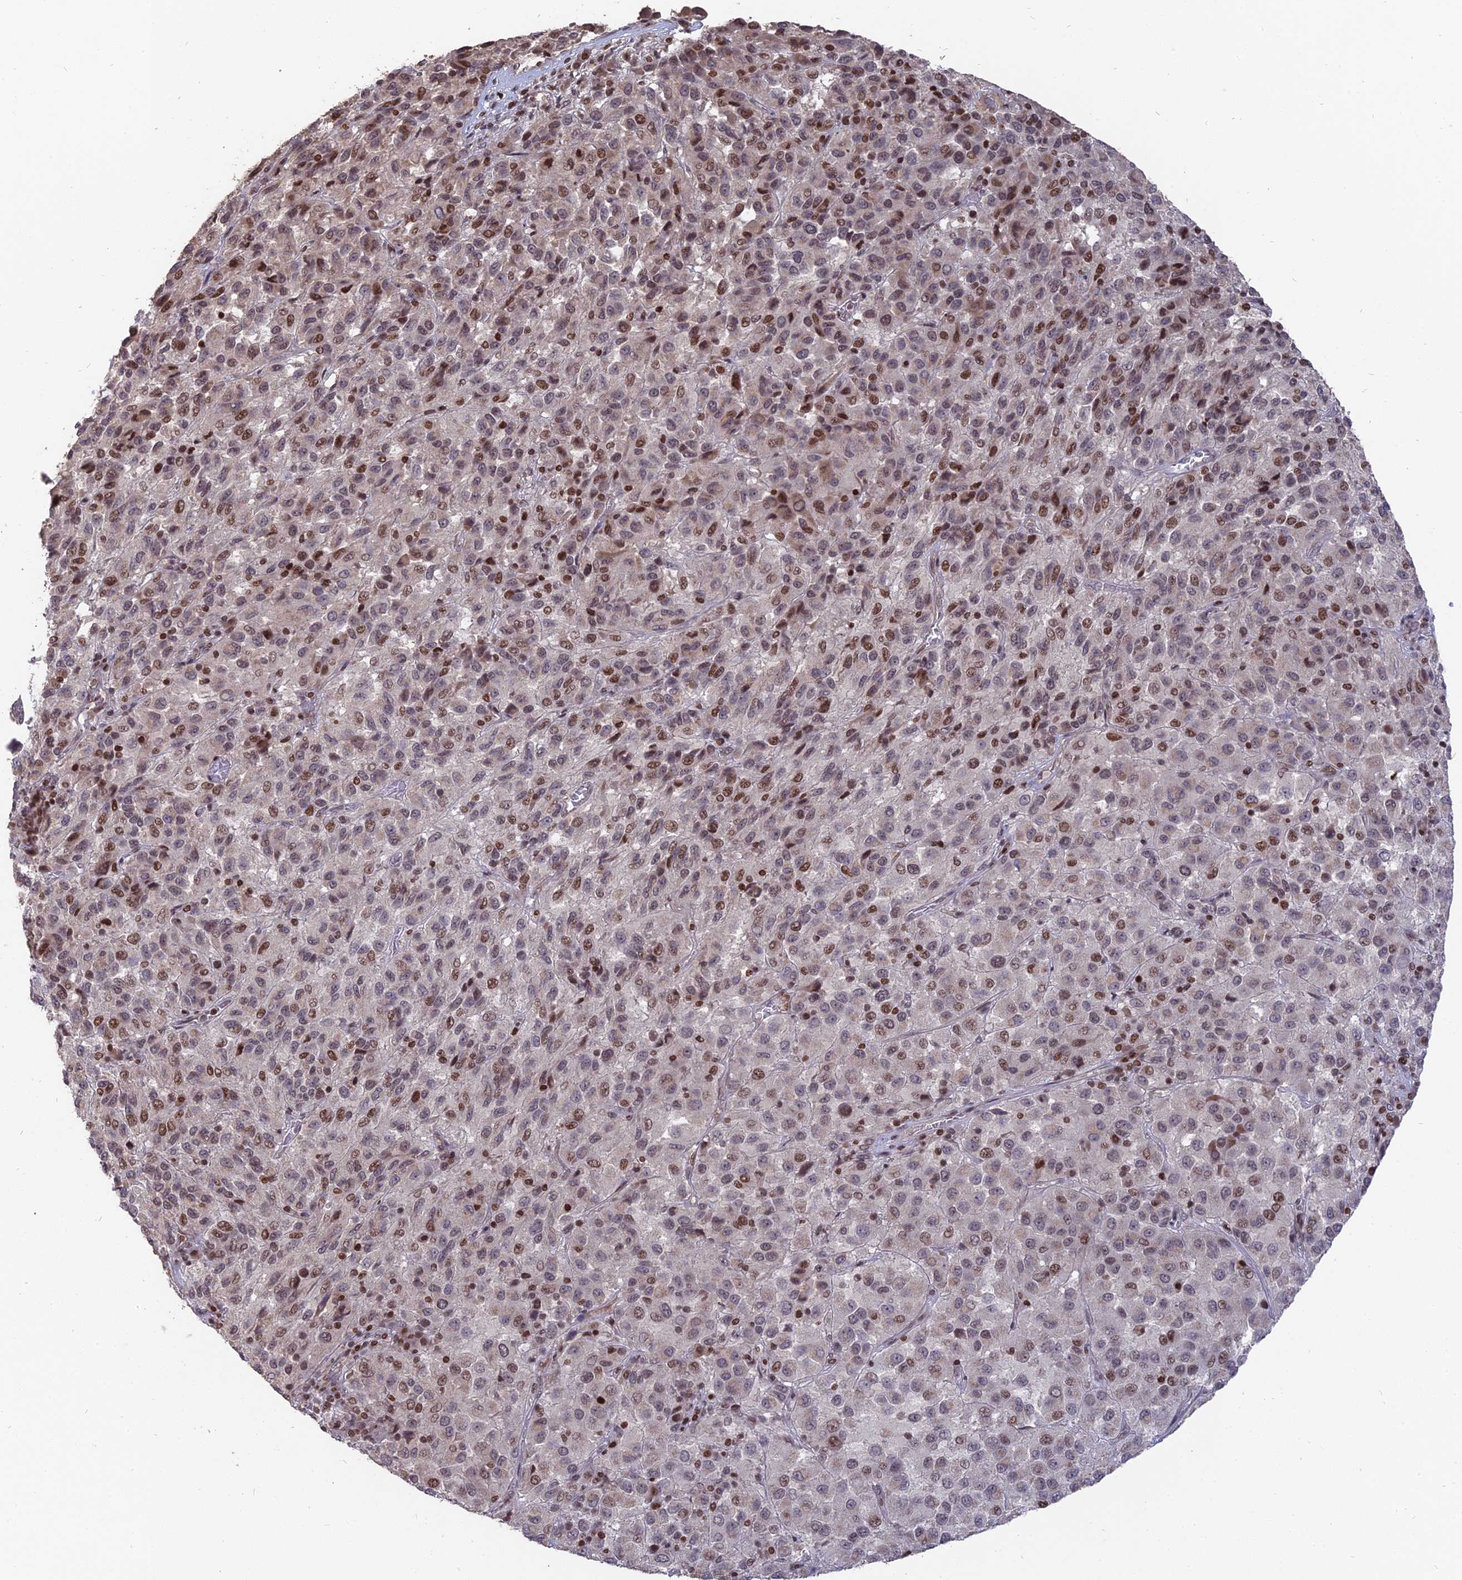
{"staining": {"intensity": "moderate", "quantity": "<25%", "location": "nuclear"}, "tissue": "melanoma", "cell_type": "Tumor cells", "image_type": "cancer", "snomed": [{"axis": "morphology", "description": "Malignant melanoma, Metastatic site"}, {"axis": "topography", "description": "Lung"}], "caption": "DAB immunohistochemical staining of human melanoma shows moderate nuclear protein expression in approximately <25% of tumor cells.", "gene": "NR1H3", "patient": {"sex": "male", "age": 64}}